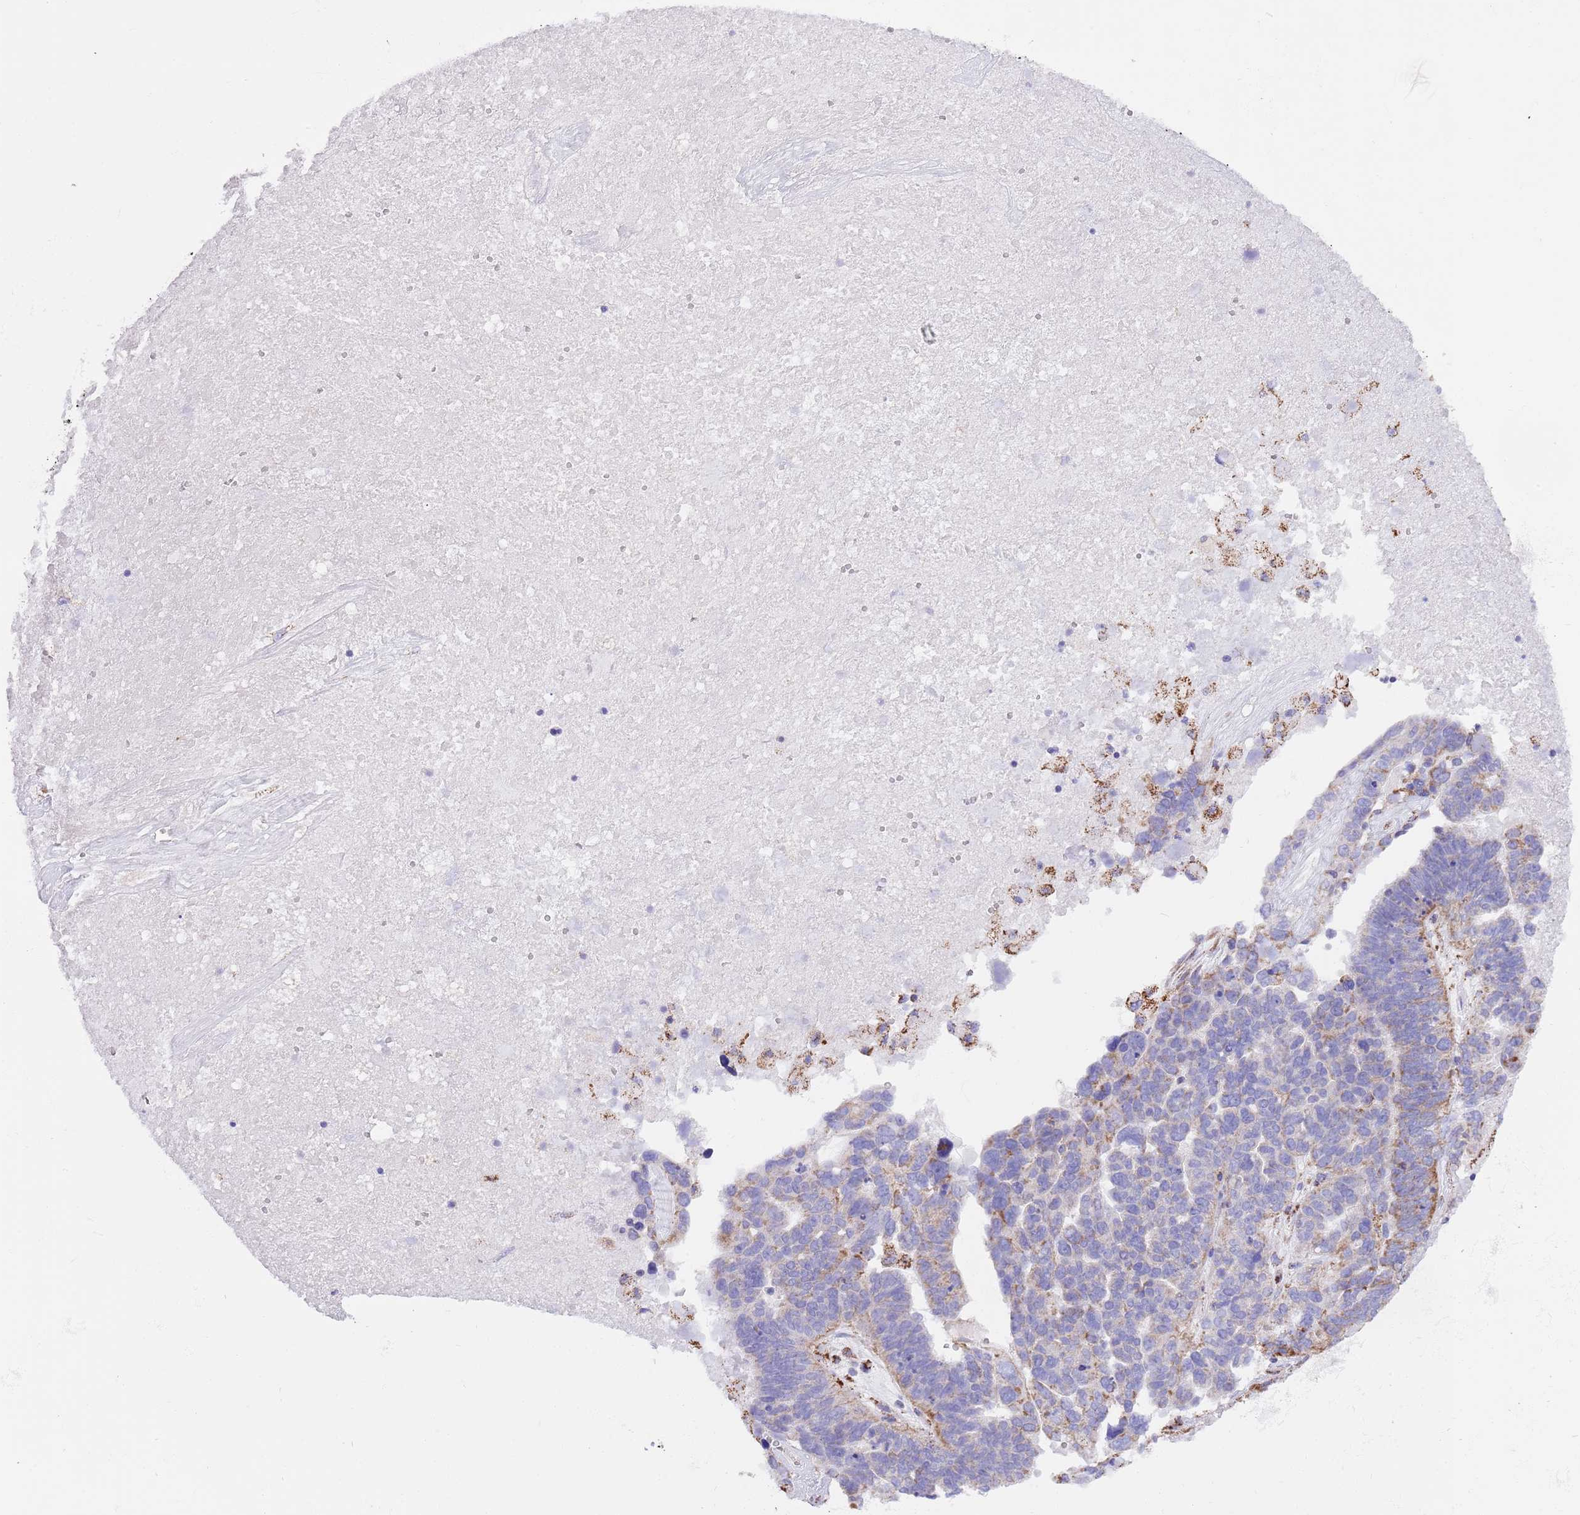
{"staining": {"intensity": "moderate", "quantity": "<25%", "location": "cytoplasmic/membranous"}, "tissue": "ovarian cancer", "cell_type": "Tumor cells", "image_type": "cancer", "snomed": [{"axis": "morphology", "description": "Cystadenocarcinoma, serous, NOS"}, {"axis": "topography", "description": "Ovary"}], "caption": "Immunohistochemistry photomicrograph of serous cystadenocarcinoma (ovarian) stained for a protein (brown), which exhibits low levels of moderate cytoplasmic/membranous expression in approximately <25% of tumor cells.", "gene": "SS18L2", "patient": {"sex": "female", "age": 59}}